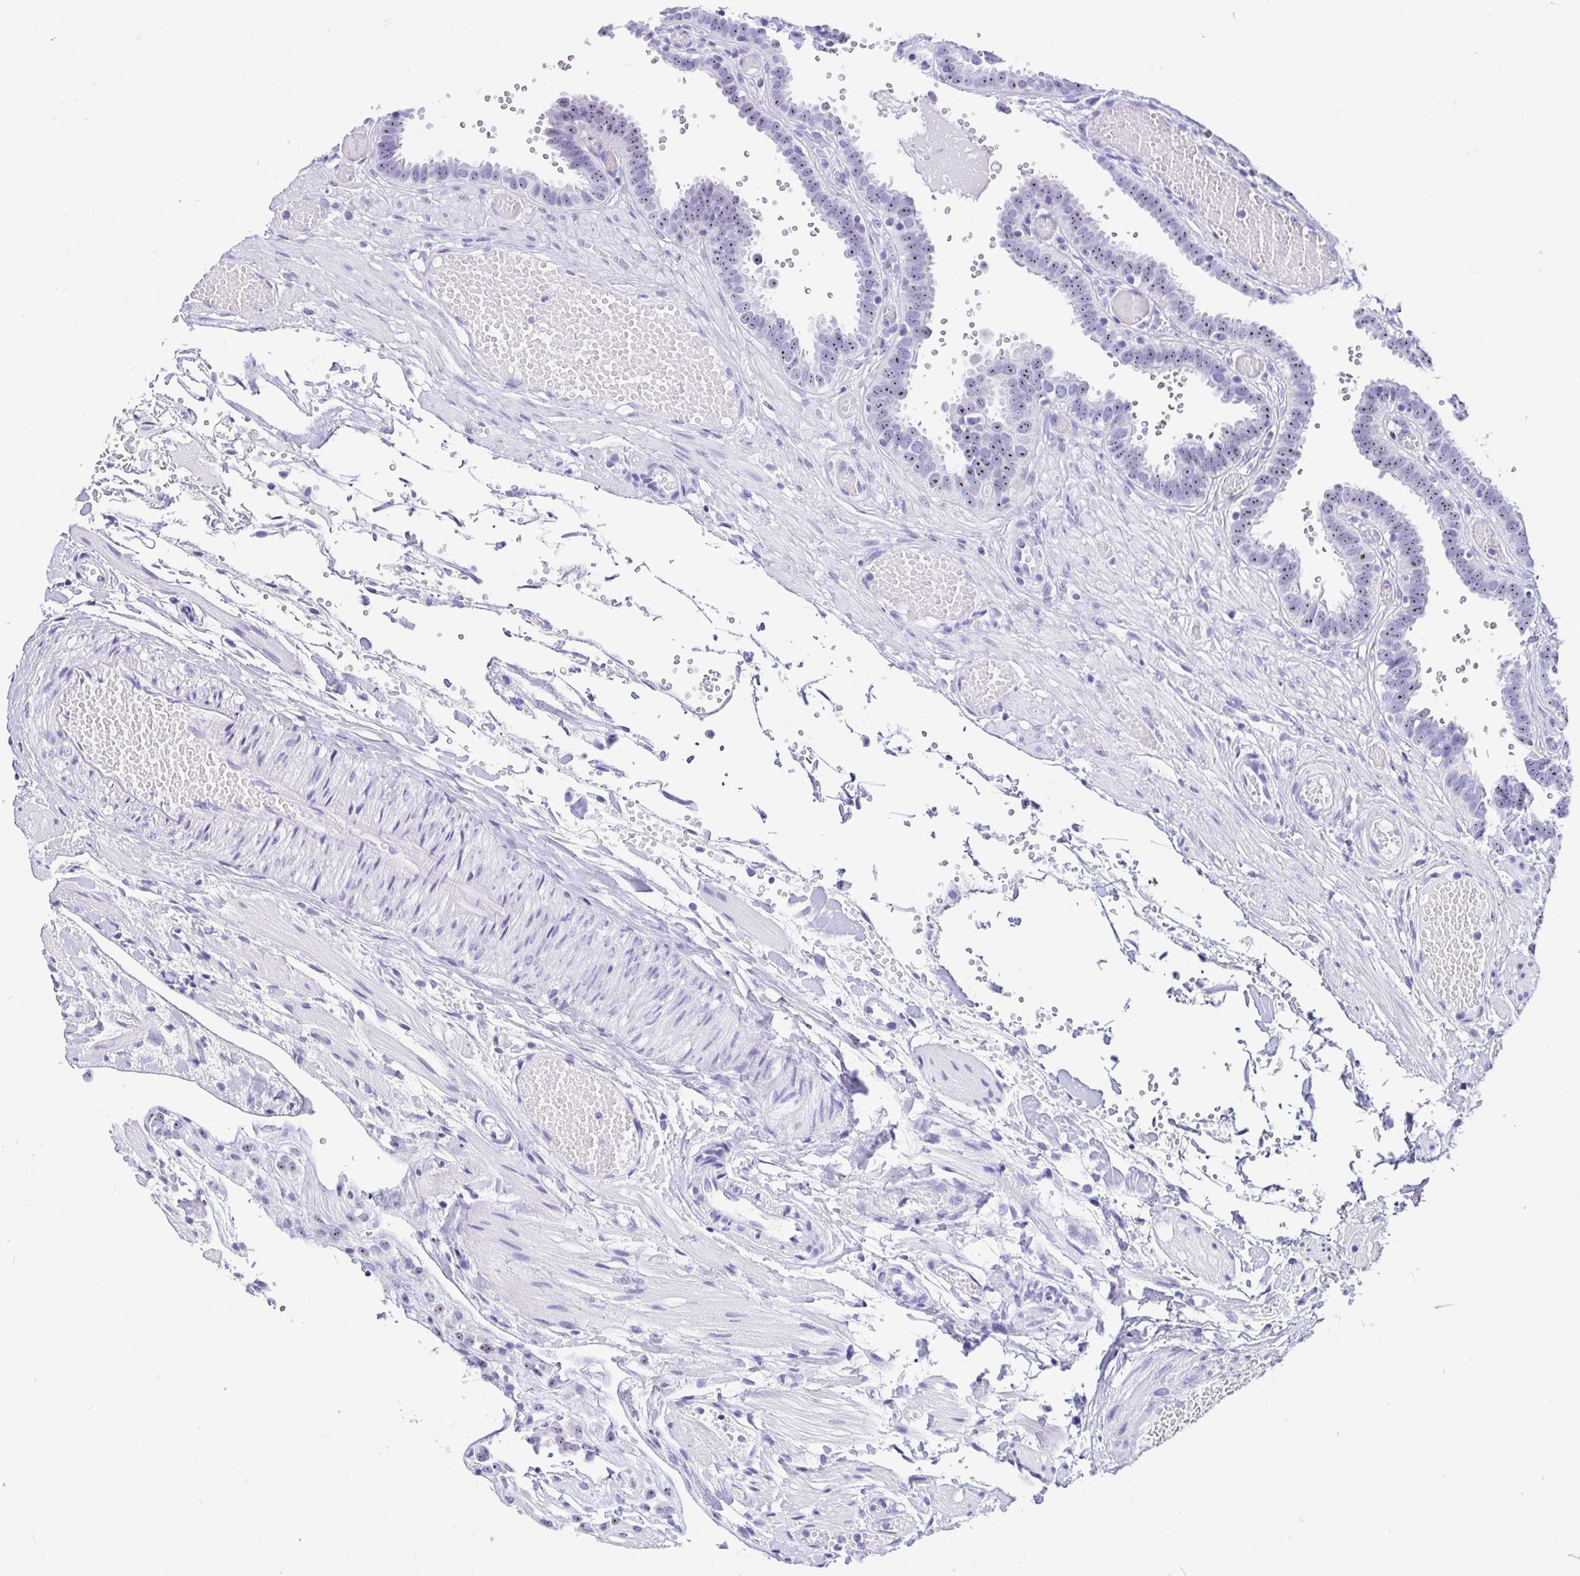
{"staining": {"intensity": "moderate", "quantity": "<25%", "location": "nuclear"}, "tissue": "fallopian tube", "cell_type": "Glandular cells", "image_type": "normal", "snomed": [{"axis": "morphology", "description": "Normal tissue, NOS"}, {"axis": "topography", "description": "Fallopian tube"}], "caption": "A histopathology image of human fallopian tube stained for a protein shows moderate nuclear brown staining in glandular cells.", "gene": "PRAMEF18", "patient": {"sex": "female", "age": 37}}